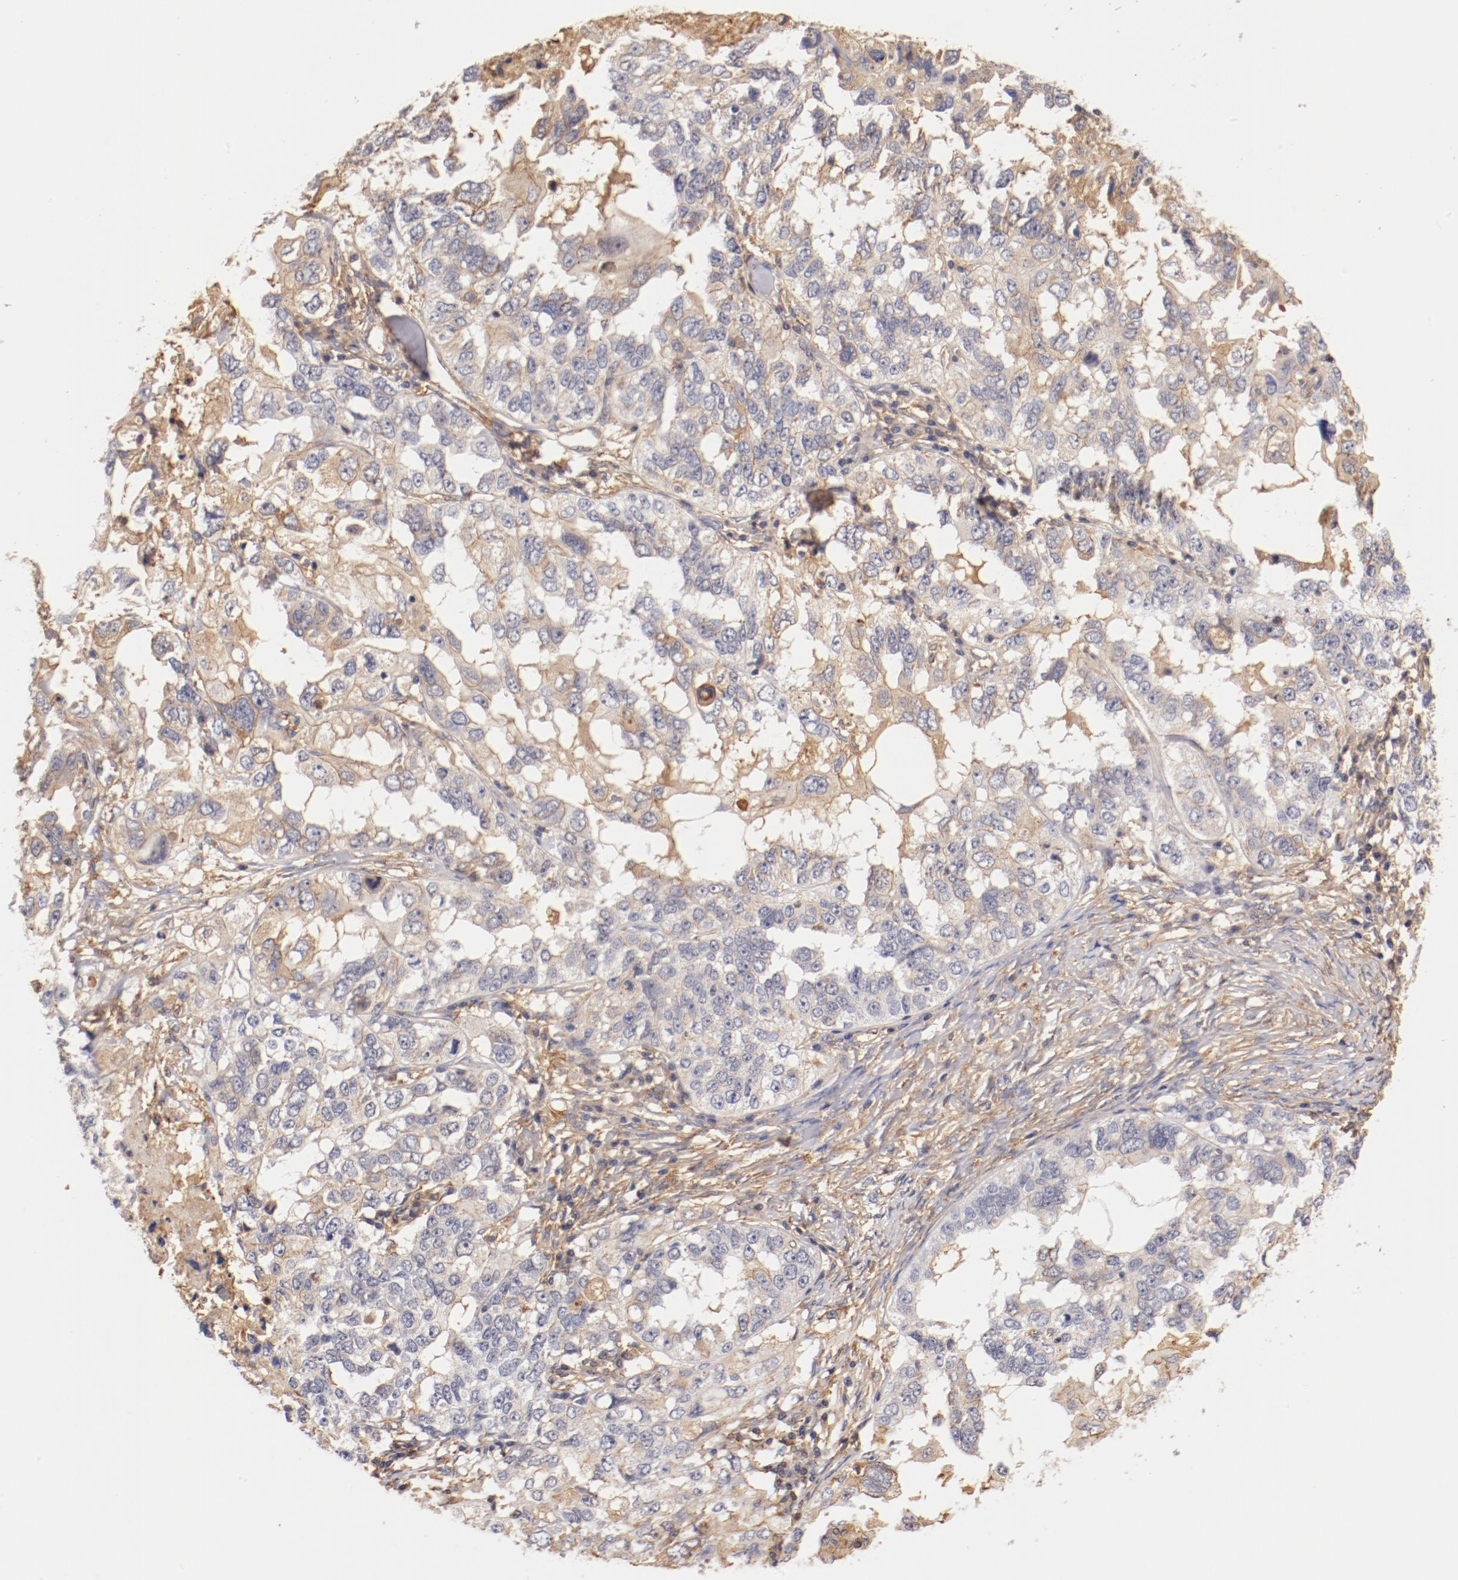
{"staining": {"intensity": "weak", "quantity": "25%-75%", "location": "cytoplasmic/membranous"}, "tissue": "ovarian cancer", "cell_type": "Tumor cells", "image_type": "cancer", "snomed": [{"axis": "morphology", "description": "Cystadenocarcinoma, serous, NOS"}, {"axis": "topography", "description": "Ovary"}], "caption": "Protein analysis of ovarian cancer (serous cystadenocarcinoma) tissue demonstrates weak cytoplasmic/membranous positivity in about 25%-75% of tumor cells.", "gene": "FCMR", "patient": {"sex": "female", "age": 82}}